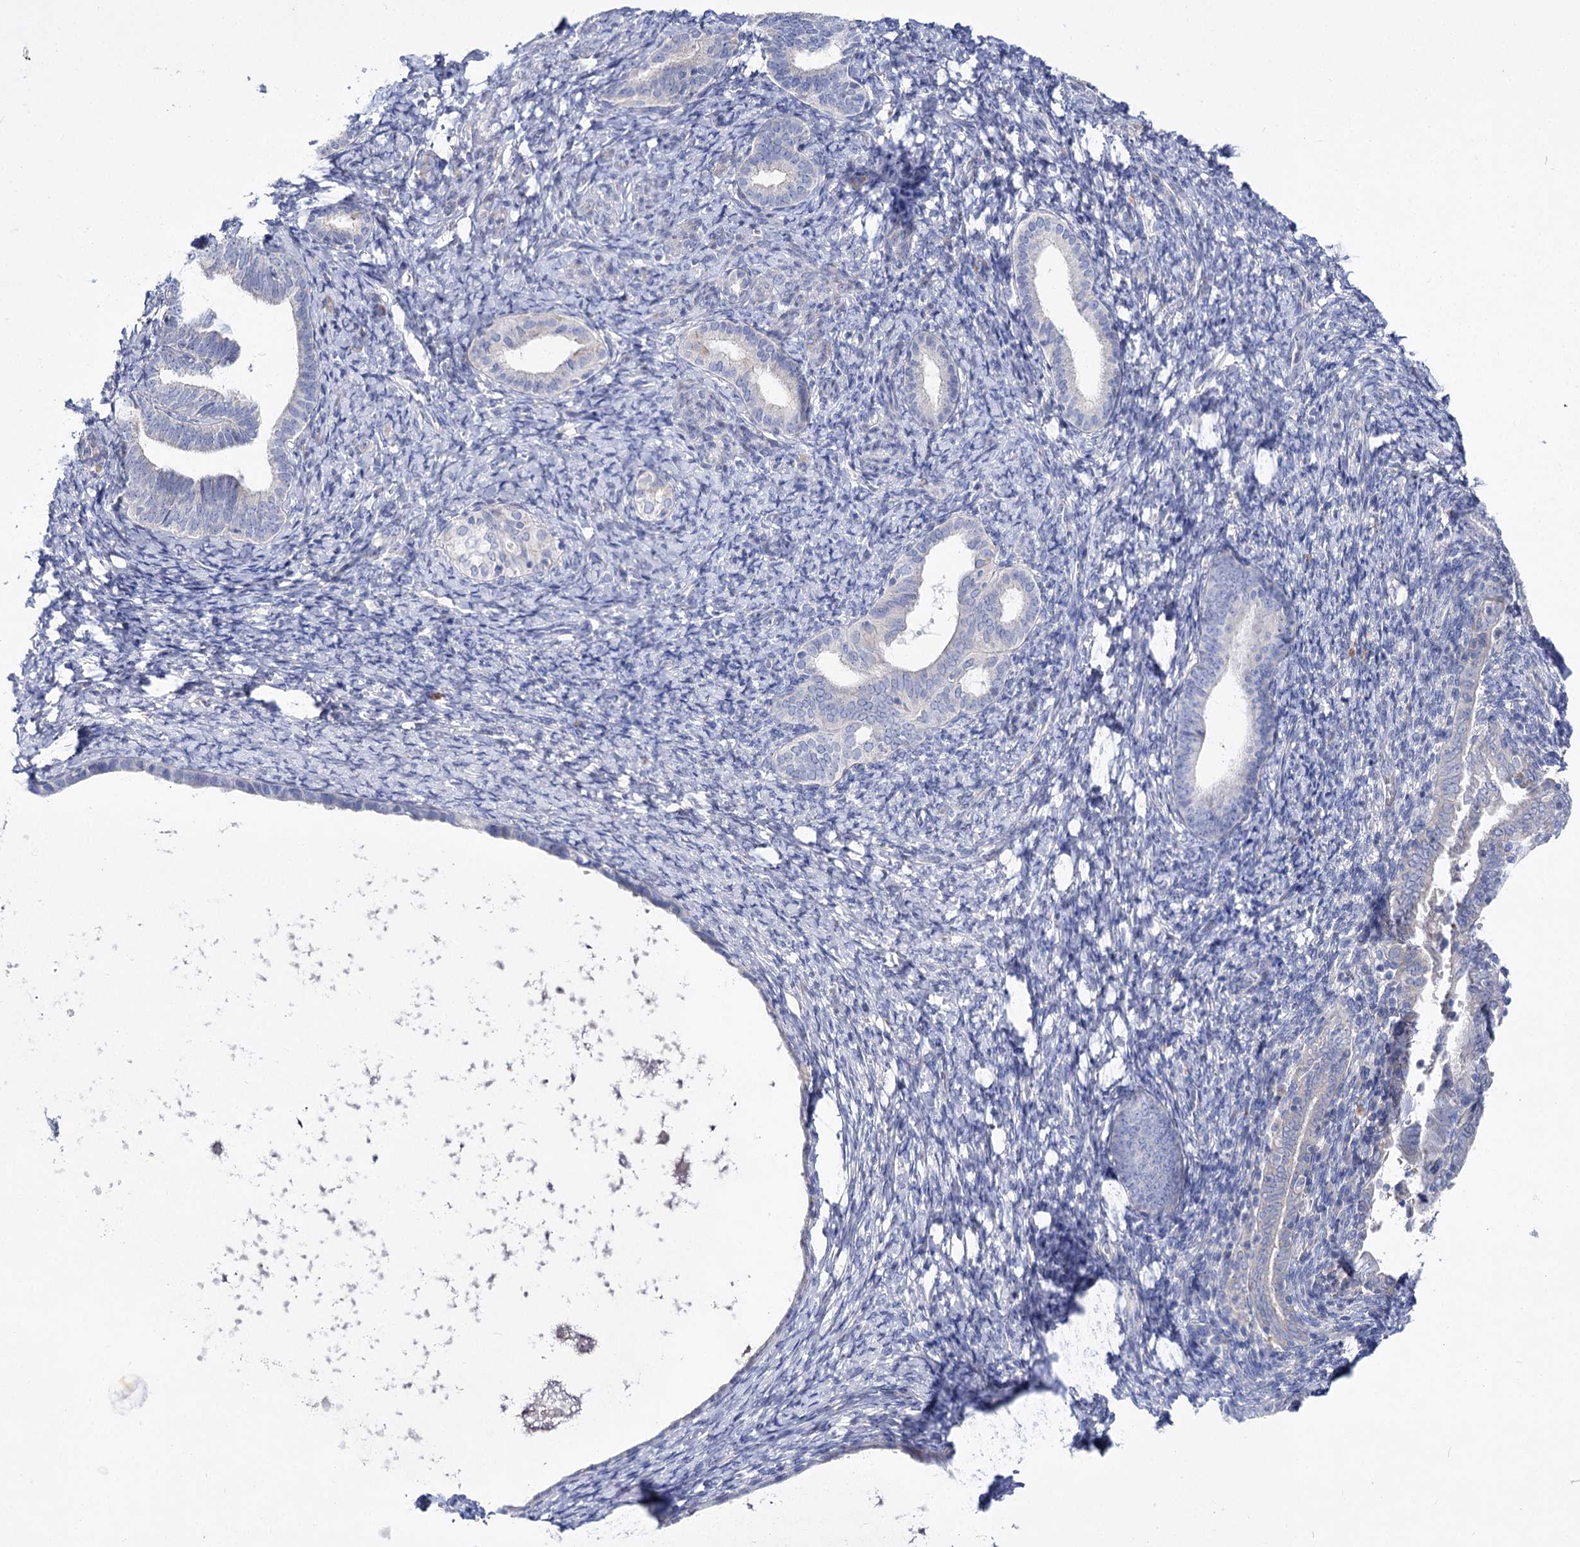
{"staining": {"intensity": "negative", "quantity": "none", "location": "none"}, "tissue": "endometrium", "cell_type": "Cells in endometrial stroma", "image_type": "normal", "snomed": [{"axis": "morphology", "description": "Normal tissue, NOS"}, {"axis": "topography", "description": "Endometrium"}], "caption": "Protein analysis of normal endometrium demonstrates no significant staining in cells in endometrial stroma. Nuclei are stained in blue.", "gene": "LRRC14B", "patient": {"sex": "female", "age": 72}}